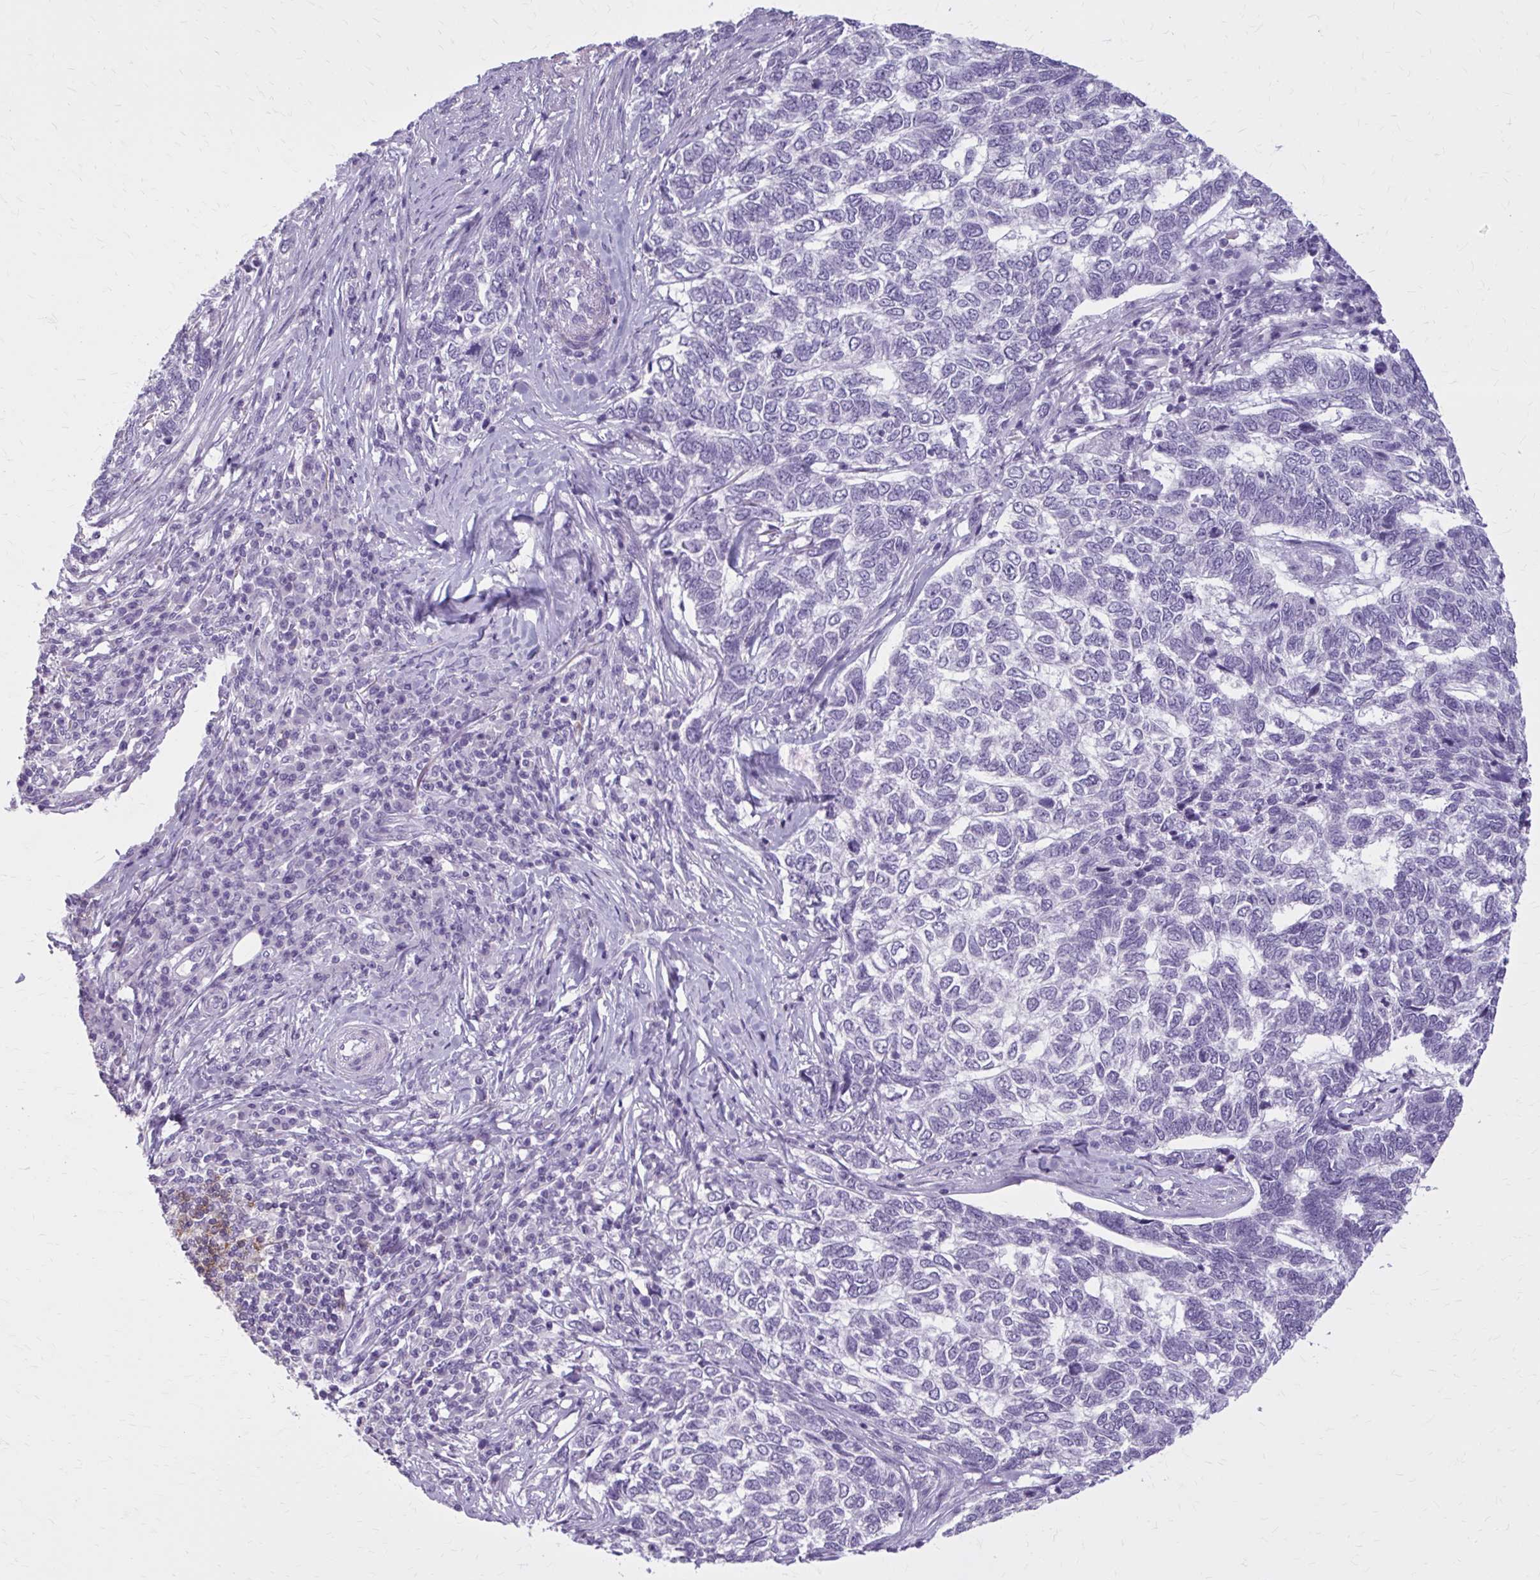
{"staining": {"intensity": "negative", "quantity": "none", "location": "none"}, "tissue": "skin cancer", "cell_type": "Tumor cells", "image_type": "cancer", "snomed": [{"axis": "morphology", "description": "Basal cell carcinoma"}, {"axis": "topography", "description": "Skin"}], "caption": "A high-resolution histopathology image shows immunohistochemistry staining of skin basal cell carcinoma, which demonstrates no significant expression in tumor cells.", "gene": "OR4B1", "patient": {"sex": "female", "age": 65}}